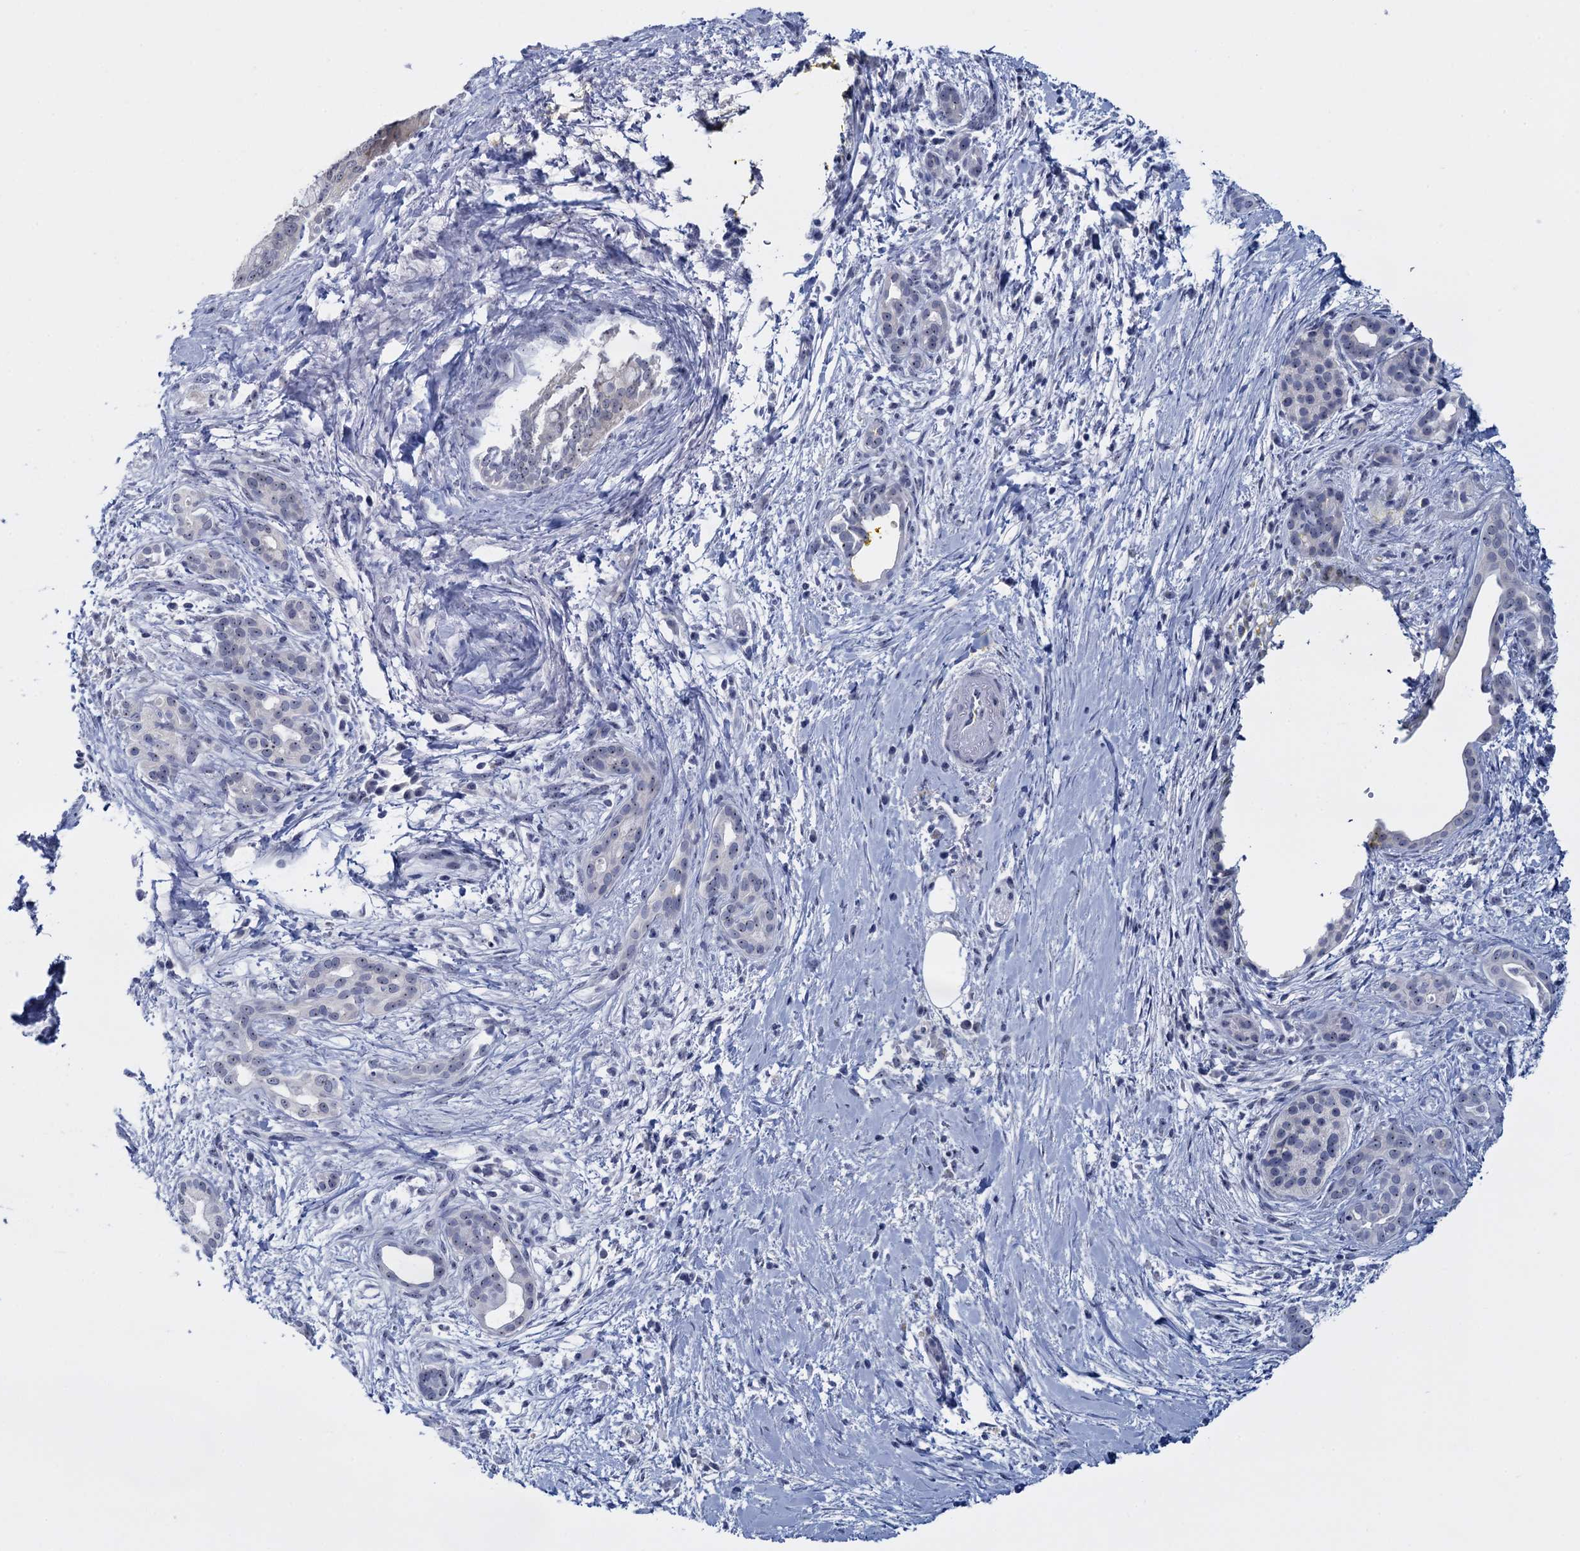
{"staining": {"intensity": "negative", "quantity": "none", "location": "none"}, "tissue": "pancreatic cancer", "cell_type": "Tumor cells", "image_type": "cancer", "snomed": [{"axis": "morphology", "description": "Adenocarcinoma, NOS"}, {"axis": "topography", "description": "Pancreas"}], "caption": "A histopathology image of adenocarcinoma (pancreatic) stained for a protein shows no brown staining in tumor cells.", "gene": "SFN", "patient": {"sex": "male", "age": 58}}